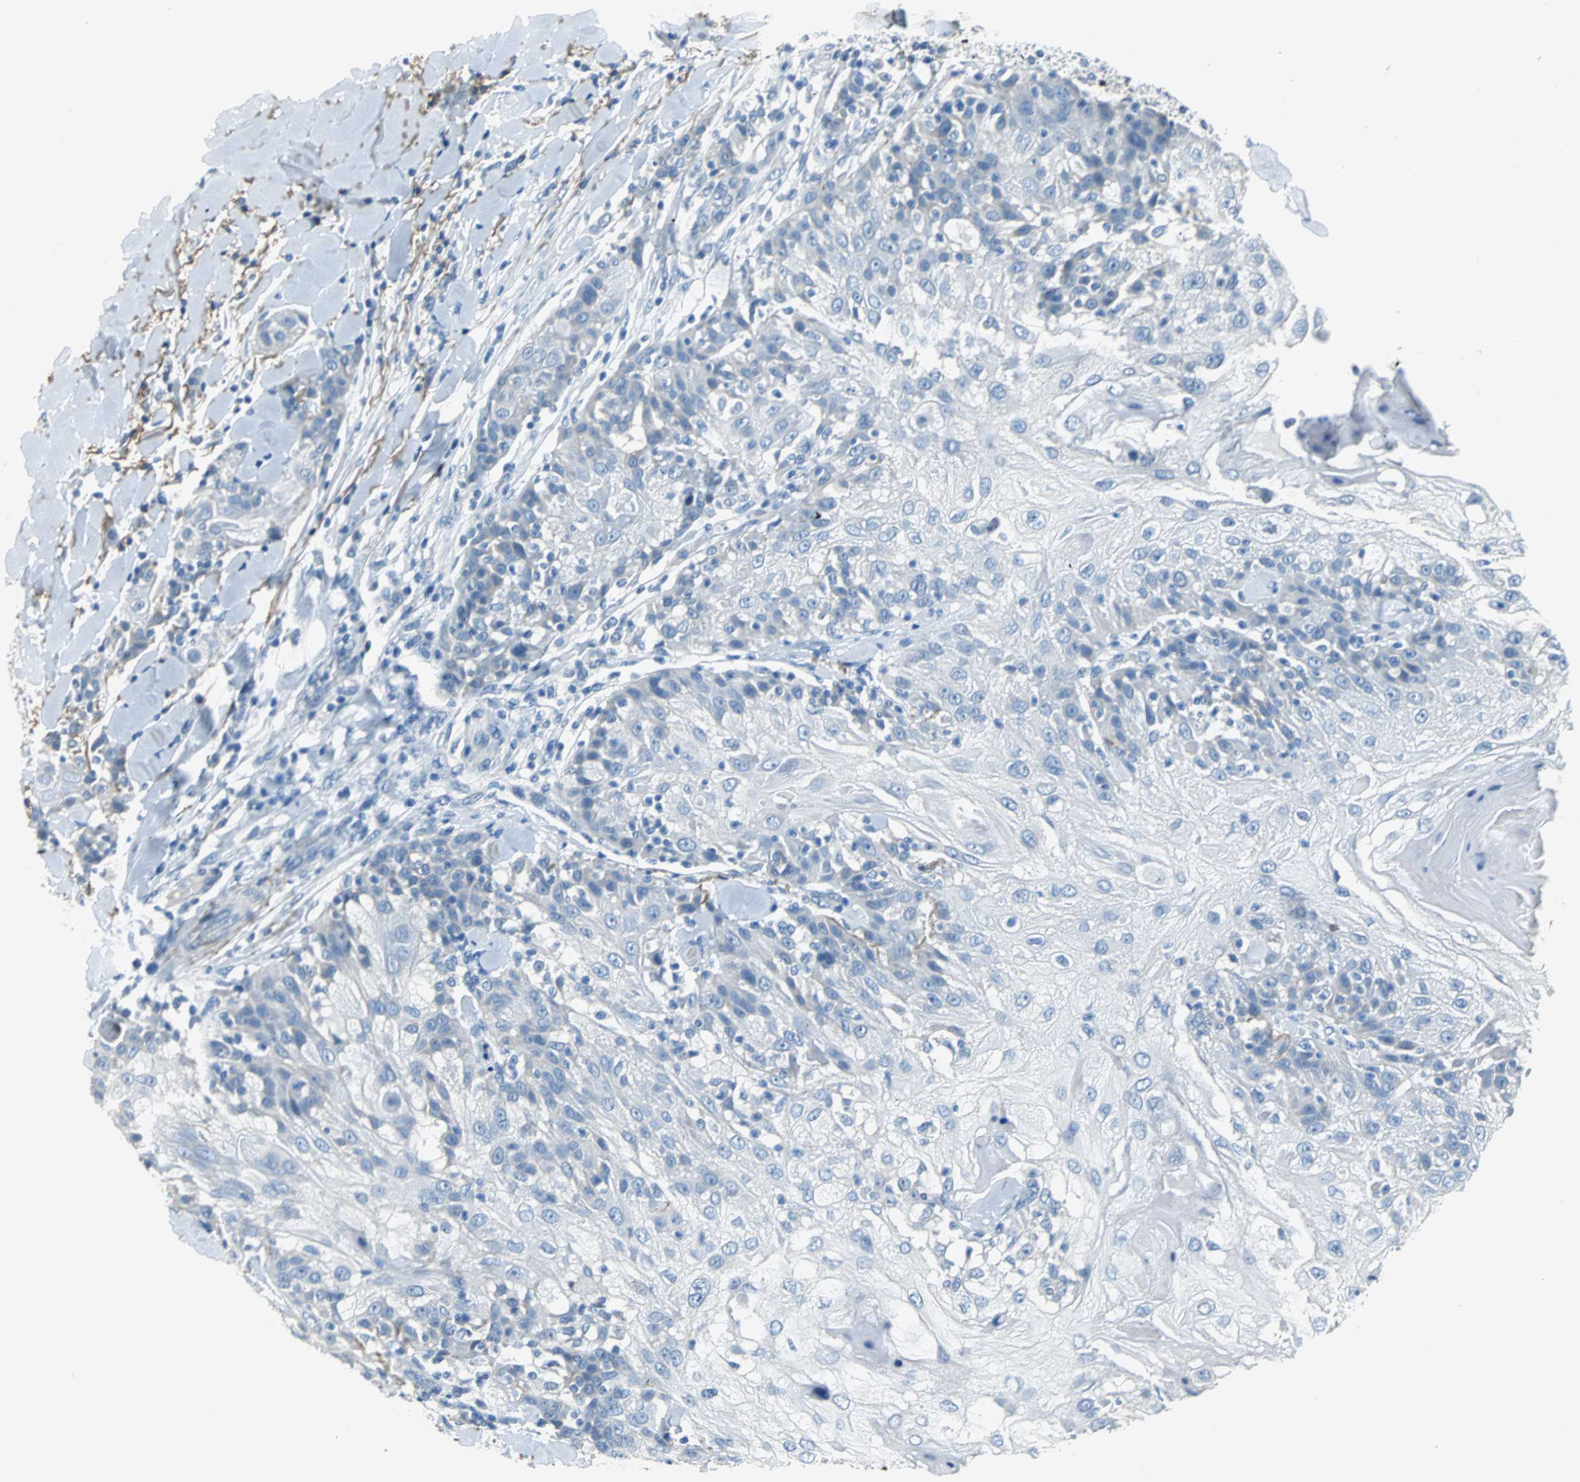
{"staining": {"intensity": "negative", "quantity": "none", "location": "none"}, "tissue": "skin cancer", "cell_type": "Tumor cells", "image_type": "cancer", "snomed": [{"axis": "morphology", "description": "Normal tissue, NOS"}, {"axis": "morphology", "description": "Squamous cell carcinoma, NOS"}, {"axis": "topography", "description": "Skin"}], "caption": "Immunohistochemical staining of skin cancer shows no significant positivity in tumor cells.", "gene": "MUC7", "patient": {"sex": "female", "age": 83}}